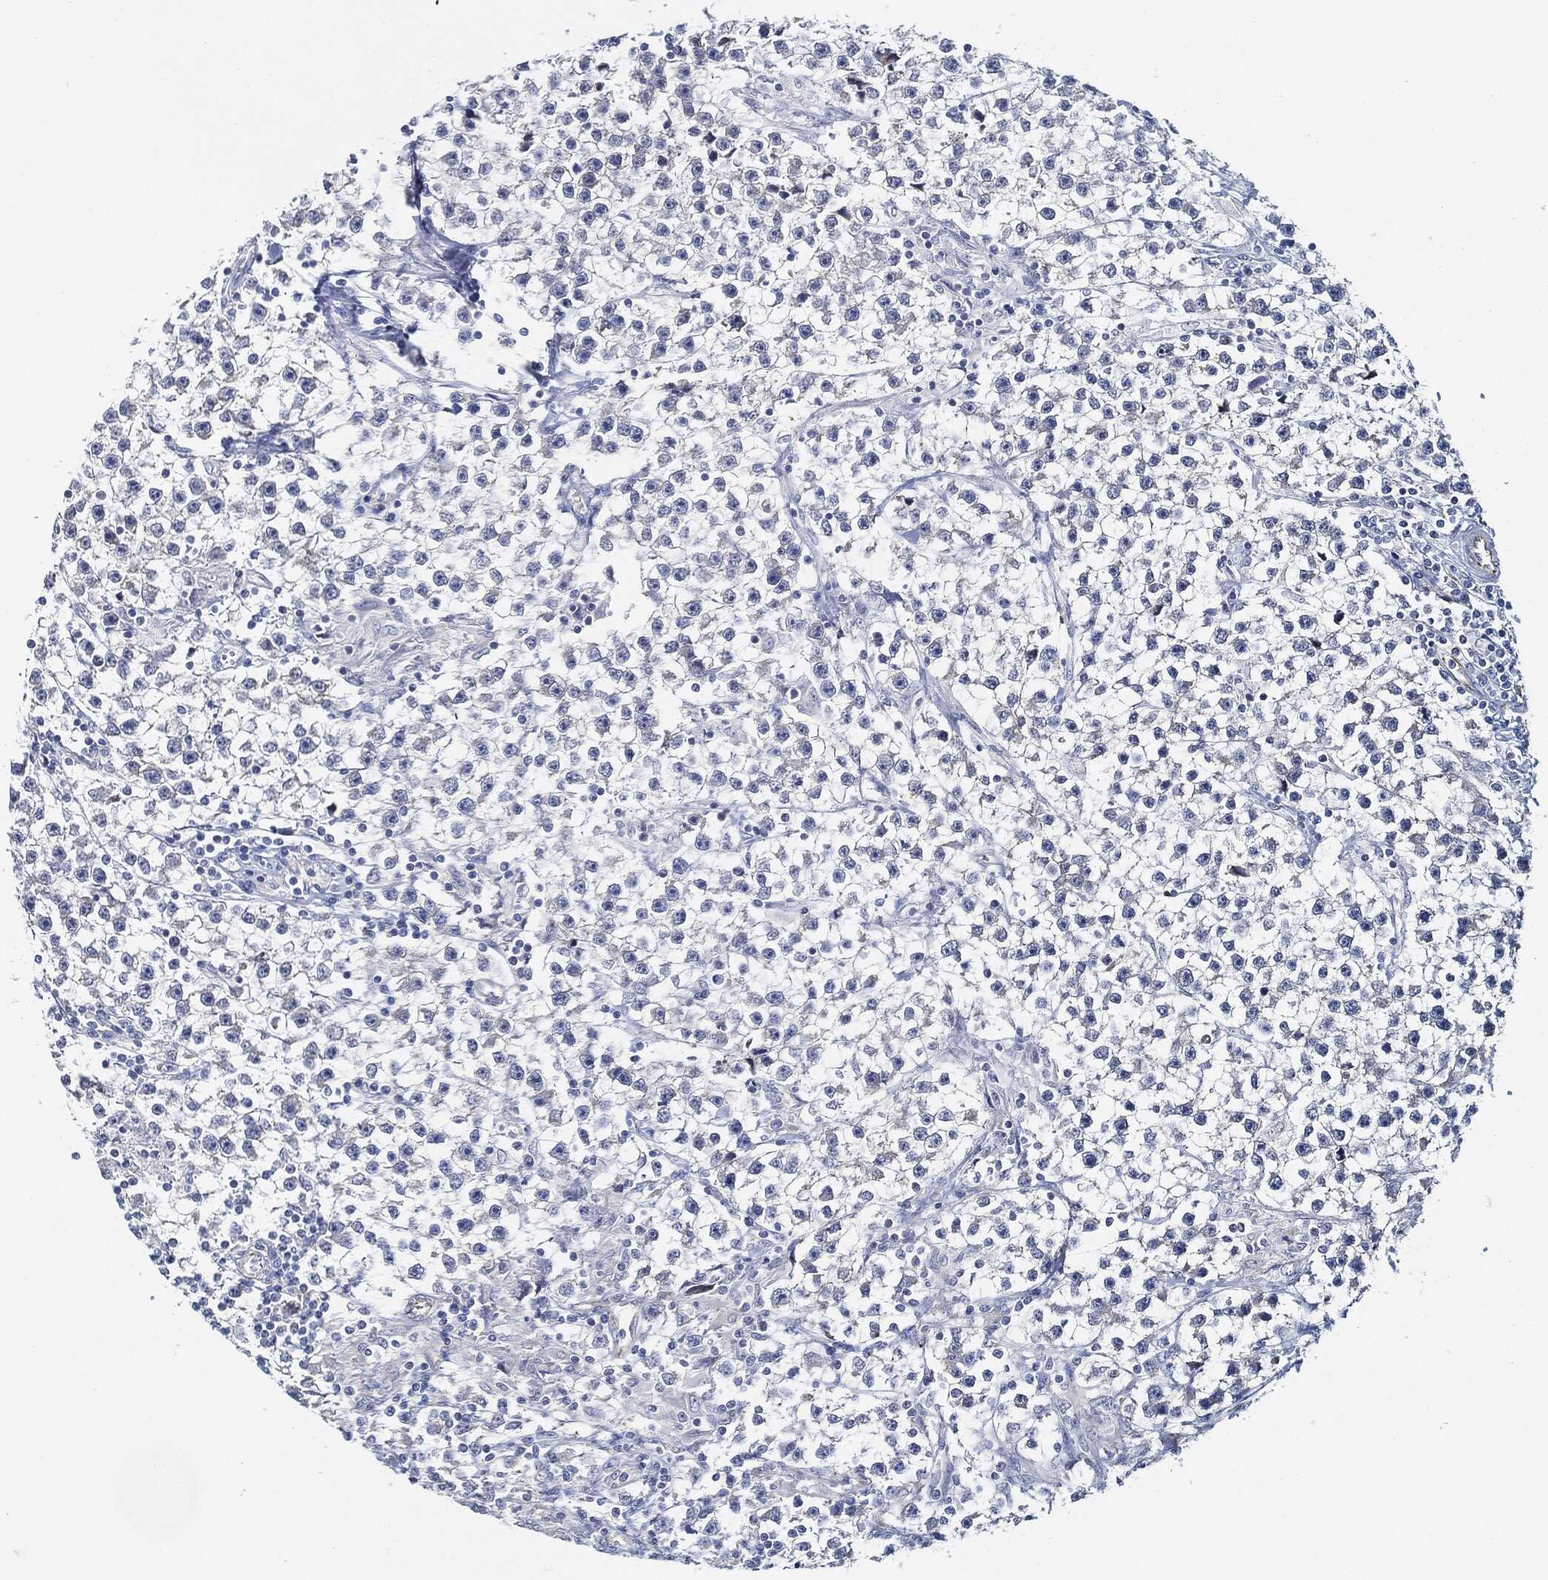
{"staining": {"intensity": "negative", "quantity": "none", "location": "none"}, "tissue": "testis cancer", "cell_type": "Tumor cells", "image_type": "cancer", "snomed": [{"axis": "morphology", "description": "Seminoma, NOS"}, {"axis": "topography", "description": "Testis"}], "caption": "DAB (3,3'-diaminobenzidine) immunohistochemical staining of seminoma (testis) displays no significant expression in tumor cells.", "gene": "THSD1", "patient": {"sex": "male", "age": 59}}